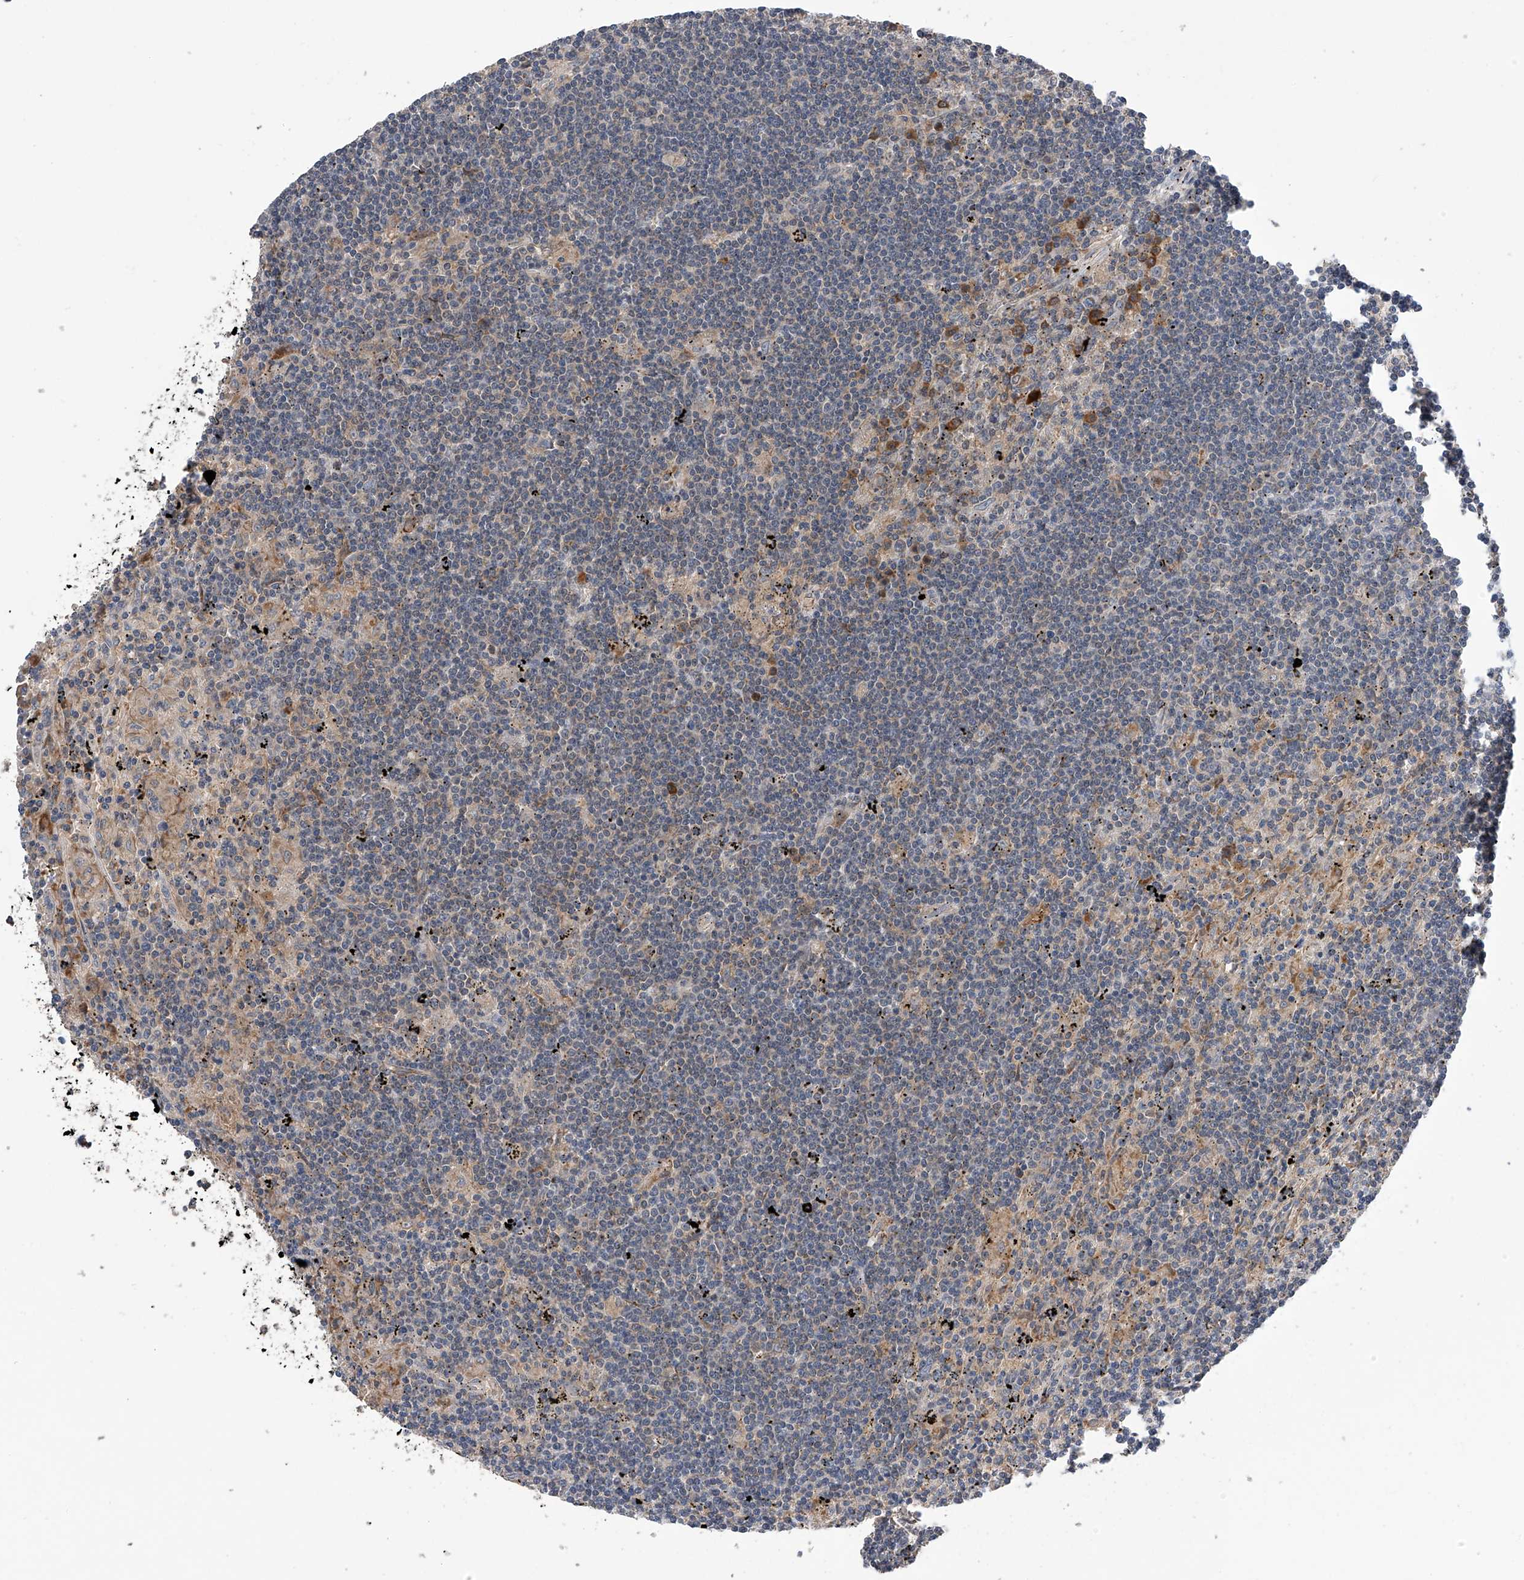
{"staining": {"intensity": "weak", "quantity": "<25%", "location": "cytoplasmic/membranous"}, "tissue": "lymphoma", "cell_type": "Tumor cells", "image_type": "cancer", "snomed": [{"axis": "morphology", "description": "Malignant lymphoma, non-Hodgkin's type, Low grade"}, {"axis": "topography", "description": "Spleen"}], "caption": "An IHC histopathology image of low-grade malignant lymphoma, non-Hodgkin's type is shown. There is no staining in tumor cells of low-grade malignant lymphoma, non-Hodgkin's type.", "gene": "SPOCK1", "patient": {"sex": "male", "age": 76}}